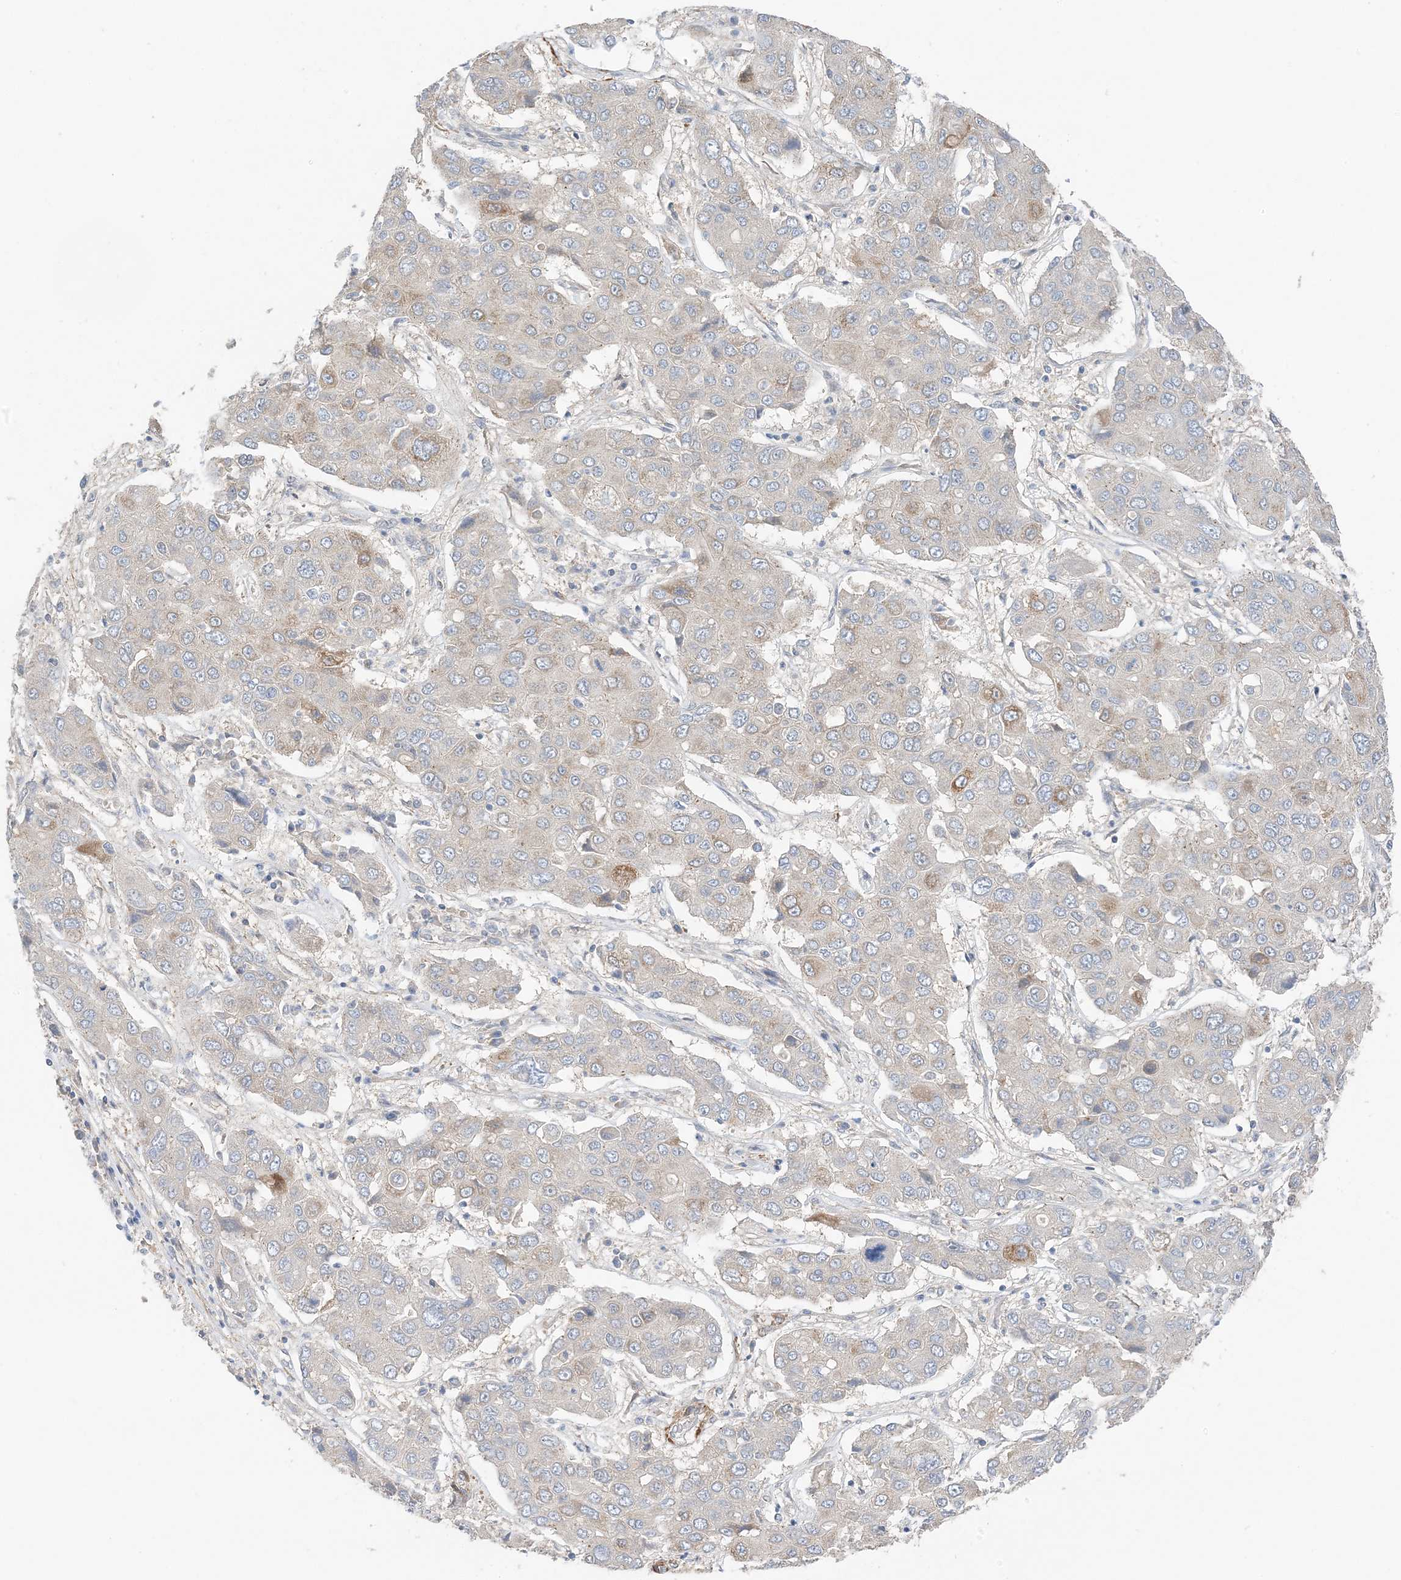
{"staining": {"intensity": "moderate", "quantity": "<25%", "location": "cytoplasmic/membranous"}, "tissue": "liver cancer", "cell_type": "Tumor cells", "image_type": "cancer", "snomed": [{"axis": "morphology", "description": "Cholangiocarcinoma"}, {"axis": "topography", "description": "Liver"}], "caption": "Human liver cancer (cholangiocarcinoma) stained with a brown dye shows moderate cytoplasmic/membranous positive staining in approximately <25% of tumor cells.", "gene": "KIFBP", "patient": {"sex": "male", "age": 67}}